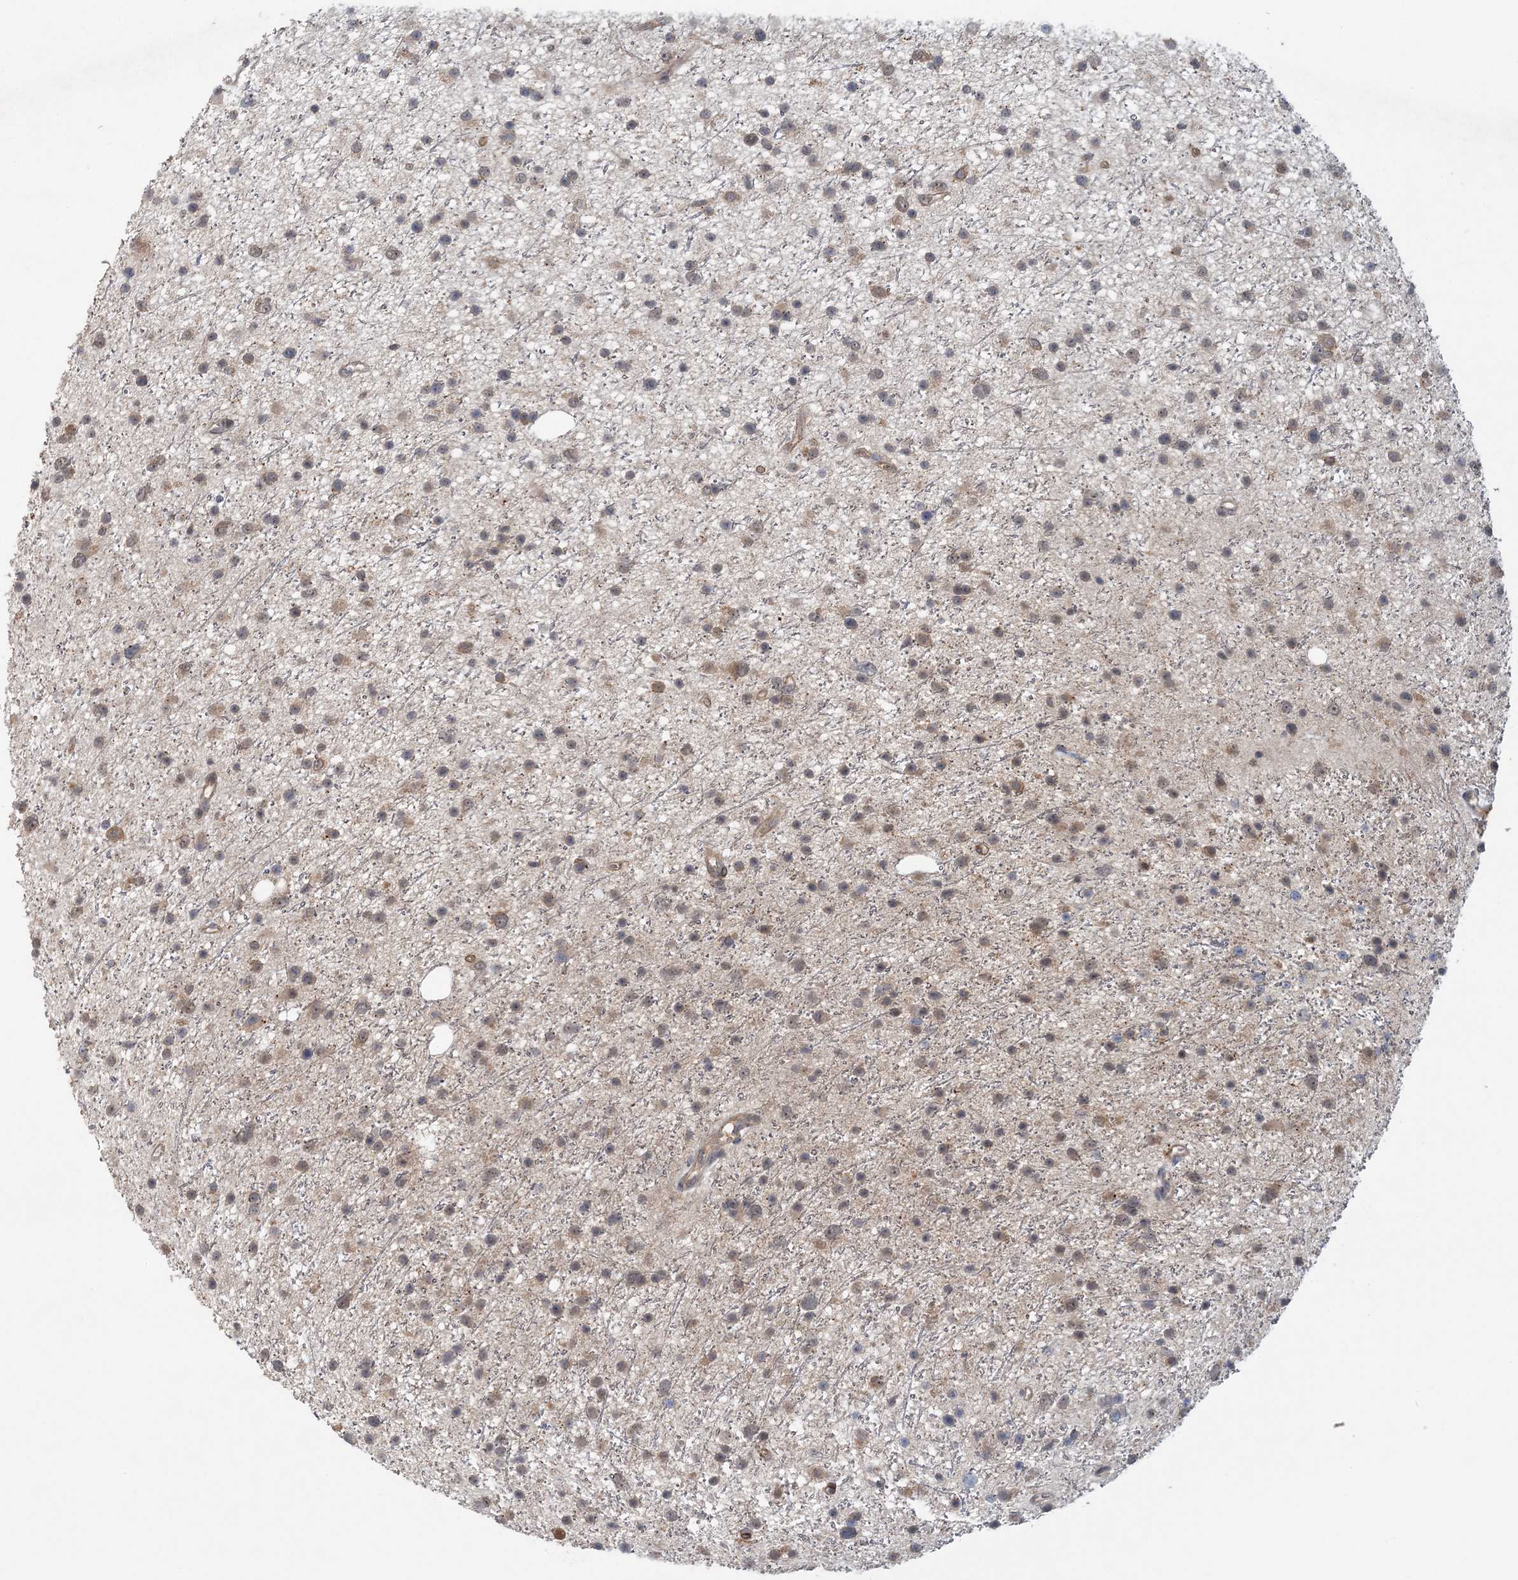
{"staining": {"intensity": "weak", "quantity": ">75%", "location": "cytoplasmic/membranous,nuclear"}, "tissue": "glioma", "cell_type": "Tumor cells", "image_type": "cancer", "snomed": [{"axis": "morphology", "description": "Glioma, malignant, Low grade"}, {"axis": "topography", "description": "Cerebral cortex"}], "caption": "About >75% of tumor cells in glioma show weak cytoplasmic/membranous and nuclear protein staining as visualized by brown immunohistochemical staining.", "gene": "RNF25", "patient": {"sex": "female", "age": 39}}